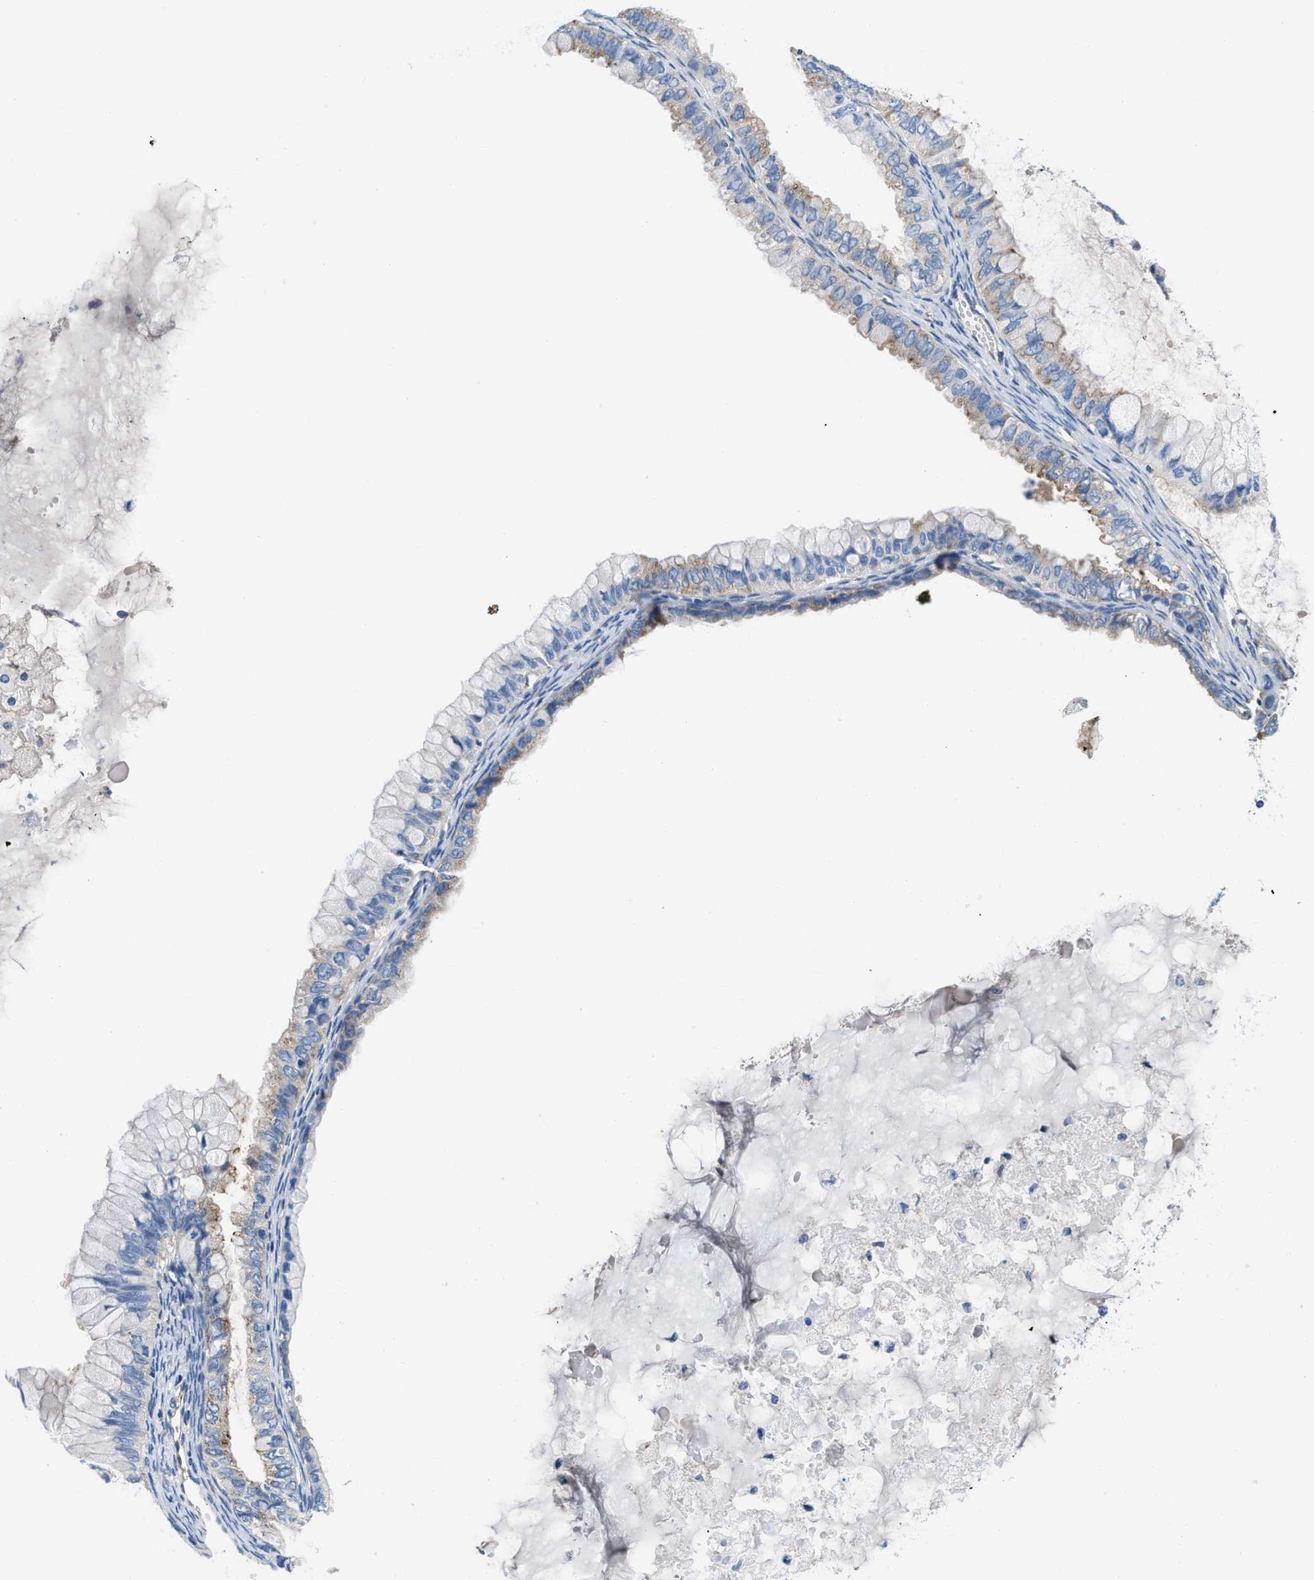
{"staining": {"intensity": "weak", "quantity": "<25%", "location": "cytoplasmic/membranous"}, "tissue": "ovarian cancer", "cell_type": "Tumor cells", "image_type": "cancer", "snomed": [{"axis": "morphology", "description": "Cystadenocarcinoma, mucinous, NOS"}, {"axis": "topography", "description": "Ovary"}], "caption": "DAB immunohistochemical staining of ovarian cancer (mucinous cystadenocarcinoma) exhibits no significant staining in tumor cells.", "gene": "BNC2", "patient": {"sex": "female", "age": 80}}